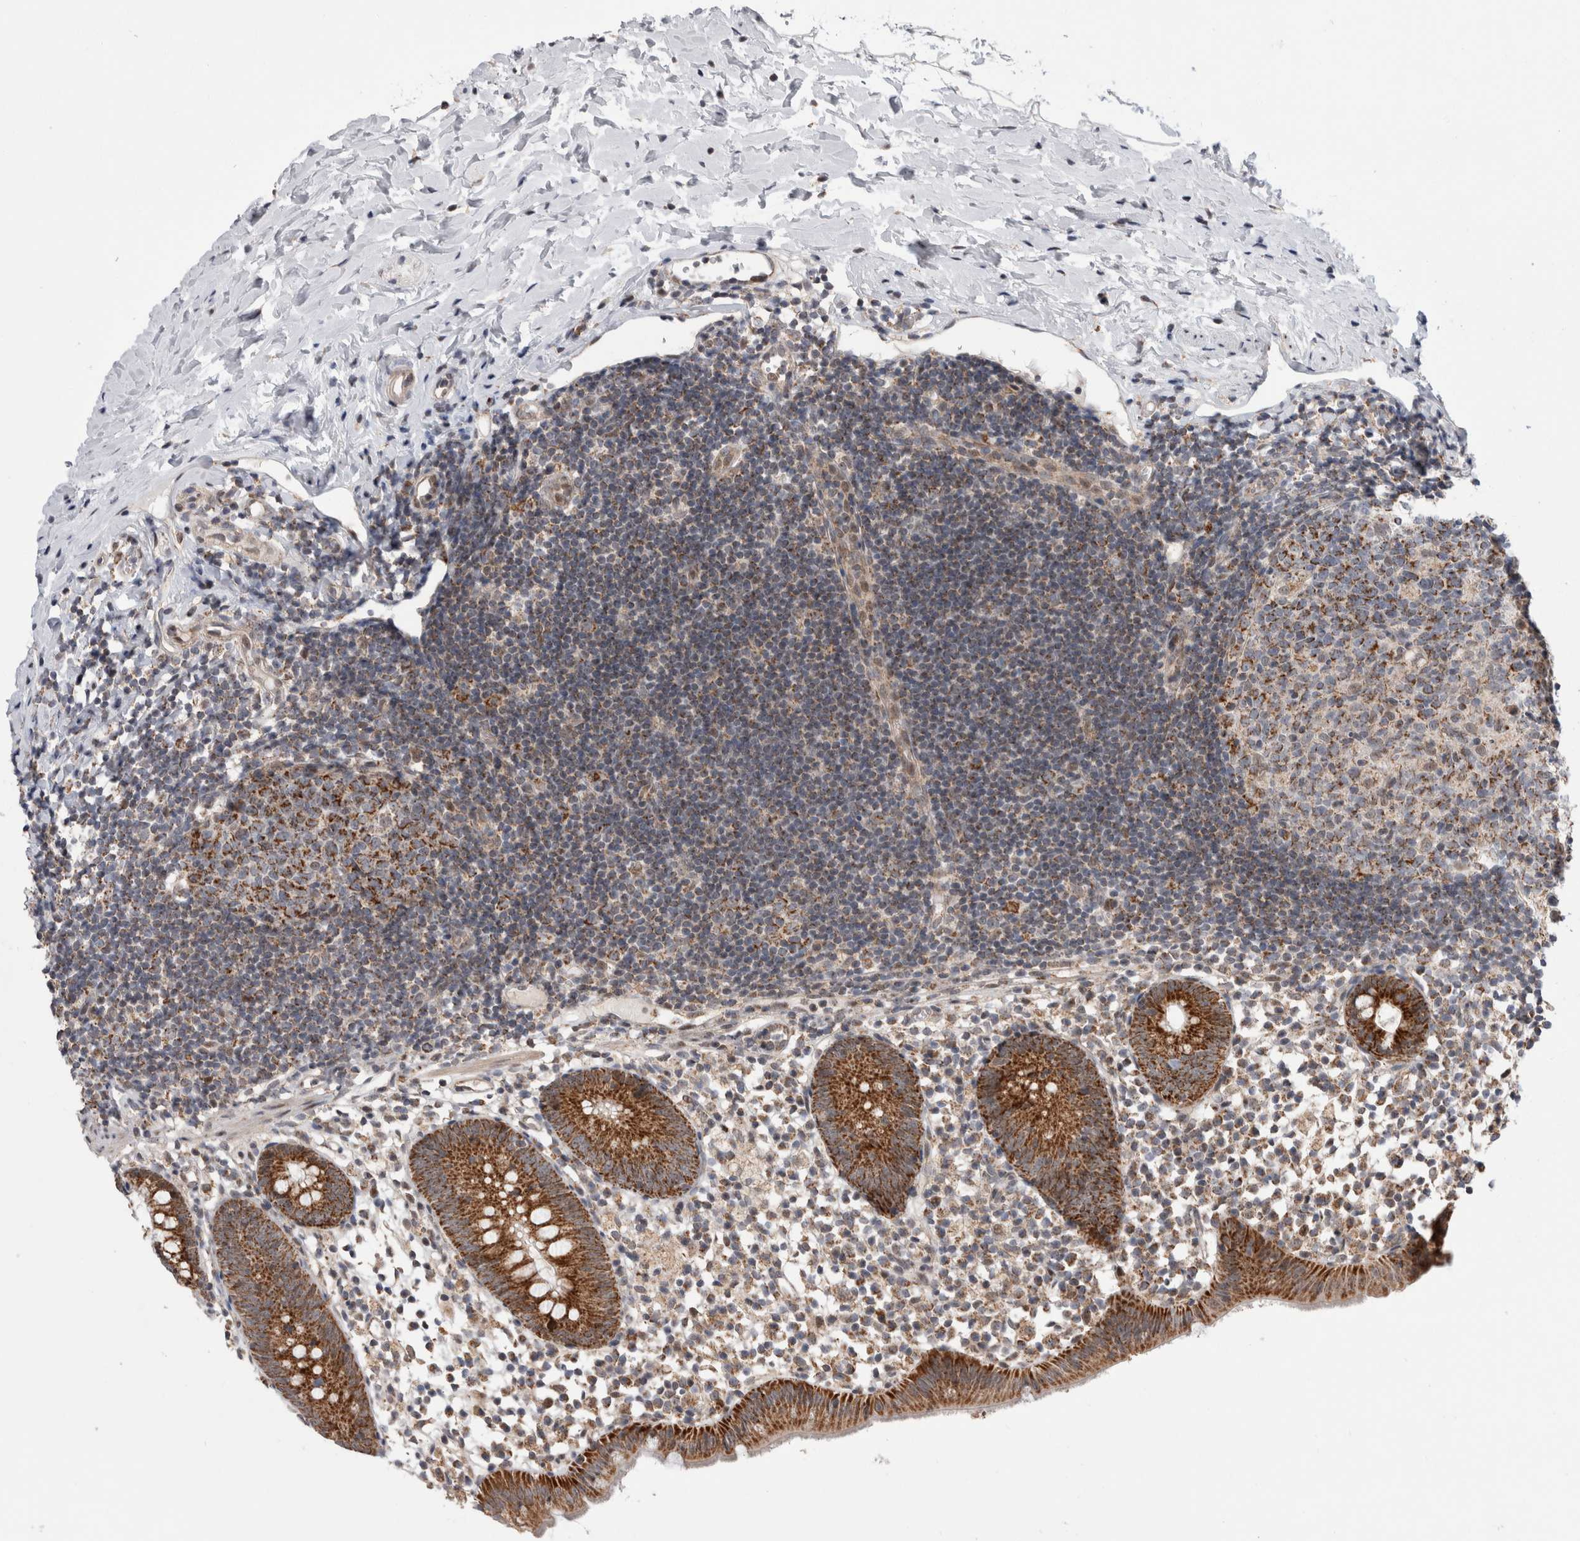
{"staining": {"intensity": "strong", "quantity": ">75%", "location": "cytoplasmic/membranous"}, "tissue": "appendix", "cell_type": "Glandular cells", "image_type": "normal", "snomed": [{"axis": "morphology", "description": "Normal tissue, NOS"}, {"axis": "topography", "description": "Appendix"}], "caption": "Protein analysis of normal appendix exhibits strong cytoplasmic/membranous positivity in approximately >75% of glandular cells. (brown staining indicates protein expression, while blue staining denotes nuclei).", "gene": "MRPL37", "patient": {"sex": "female", "age": 20}}